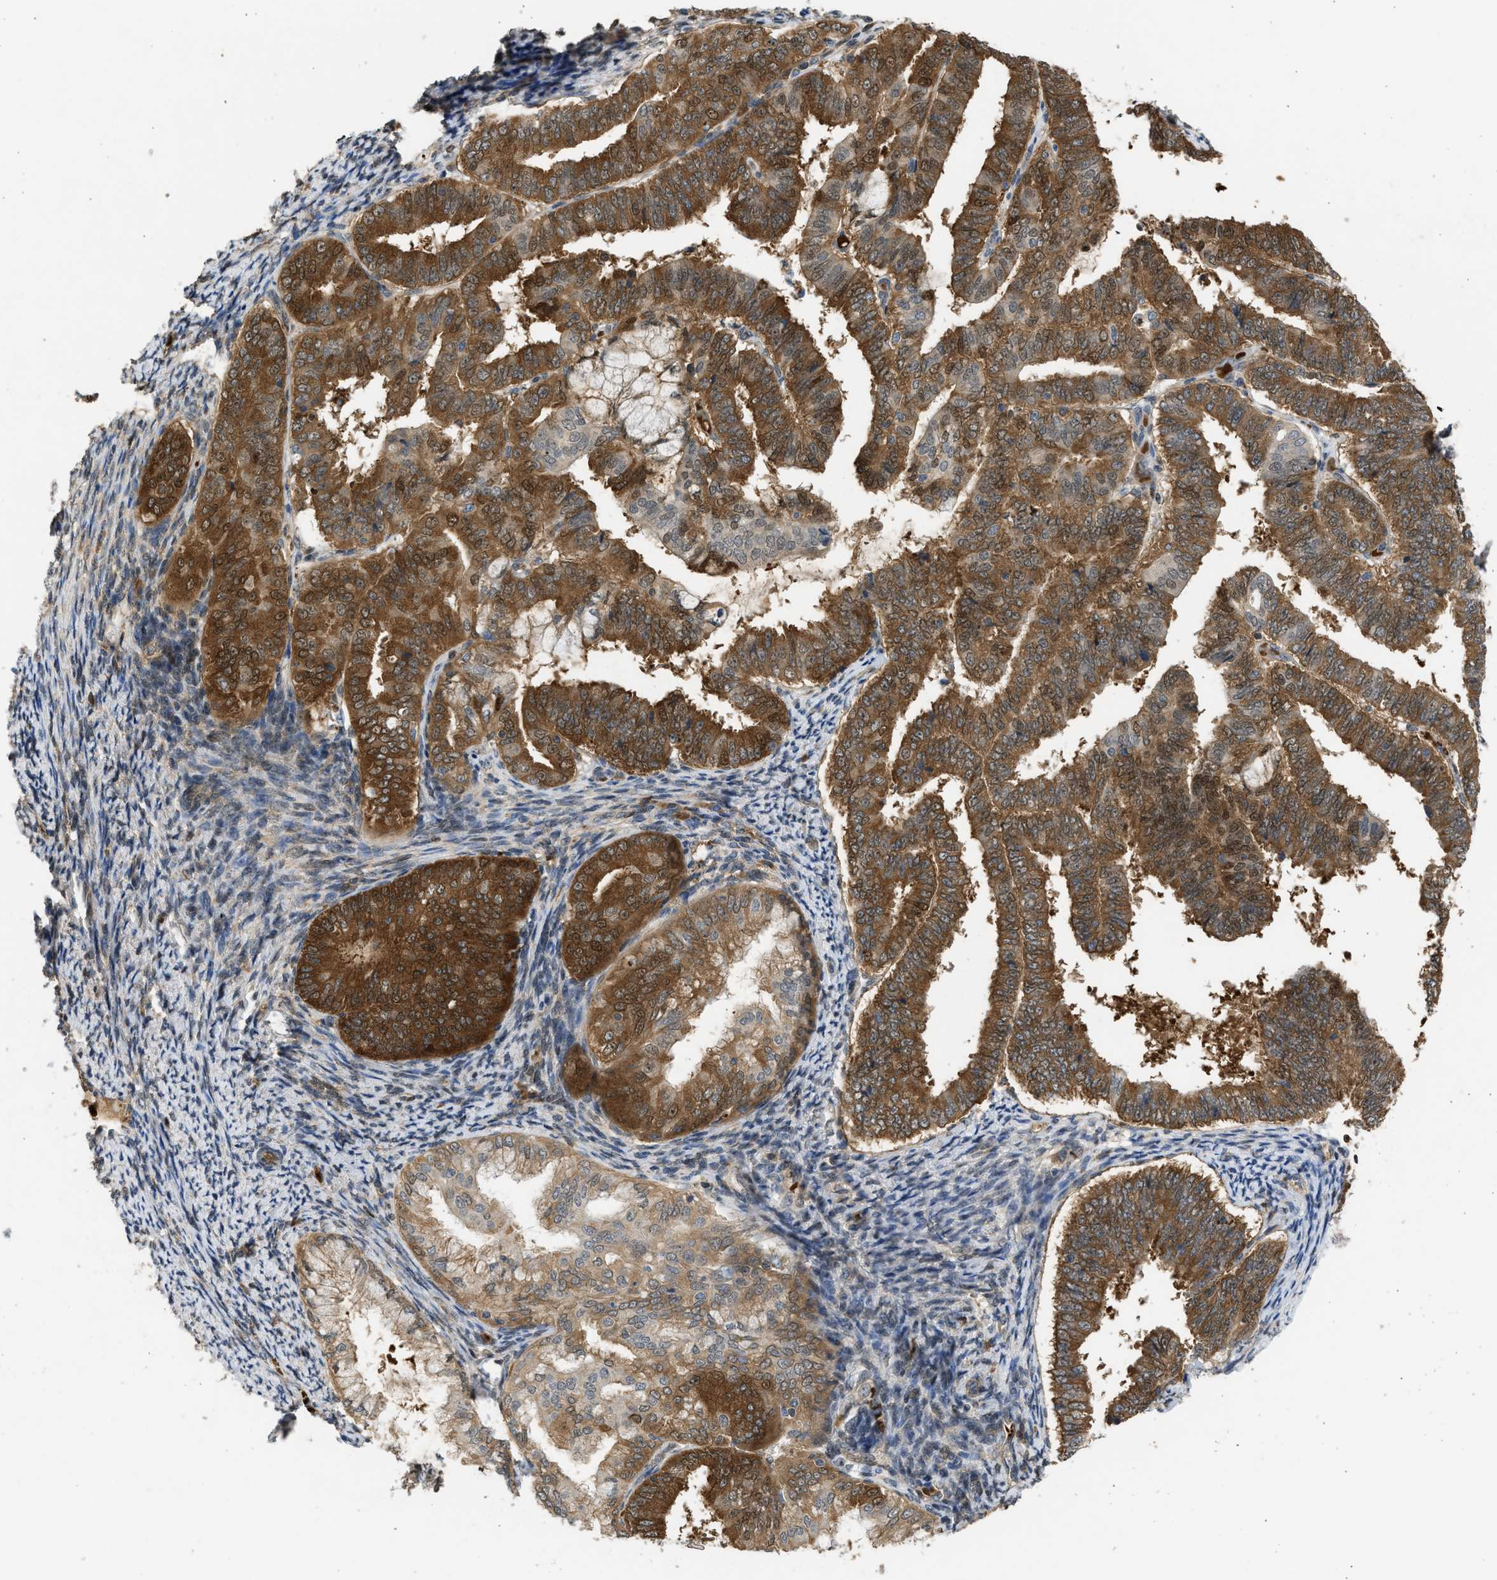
{"staining": {"intensity": "strong", "quantity": ">75%", "location": "cytoplasmic/membranous"}, "tissue": "endometrial cancer", "cell_type": "Tumor cells", "image_type": "cancer", "snomed": [{"axis": "morphology", "description": "Adenocarcinoma, NOS"}, {"axis": "topography", "description": "Endometrium"}], "caption": "Strong cytoplasmic/membranous protein positivity is identified in approximately >75% of tumor cells in adenocarcinoma (endometrial). (IHC, brightfield microscopy, high magnification).", "gene": "MAPK7", "patient": {"sex": "female", "age": 63}}